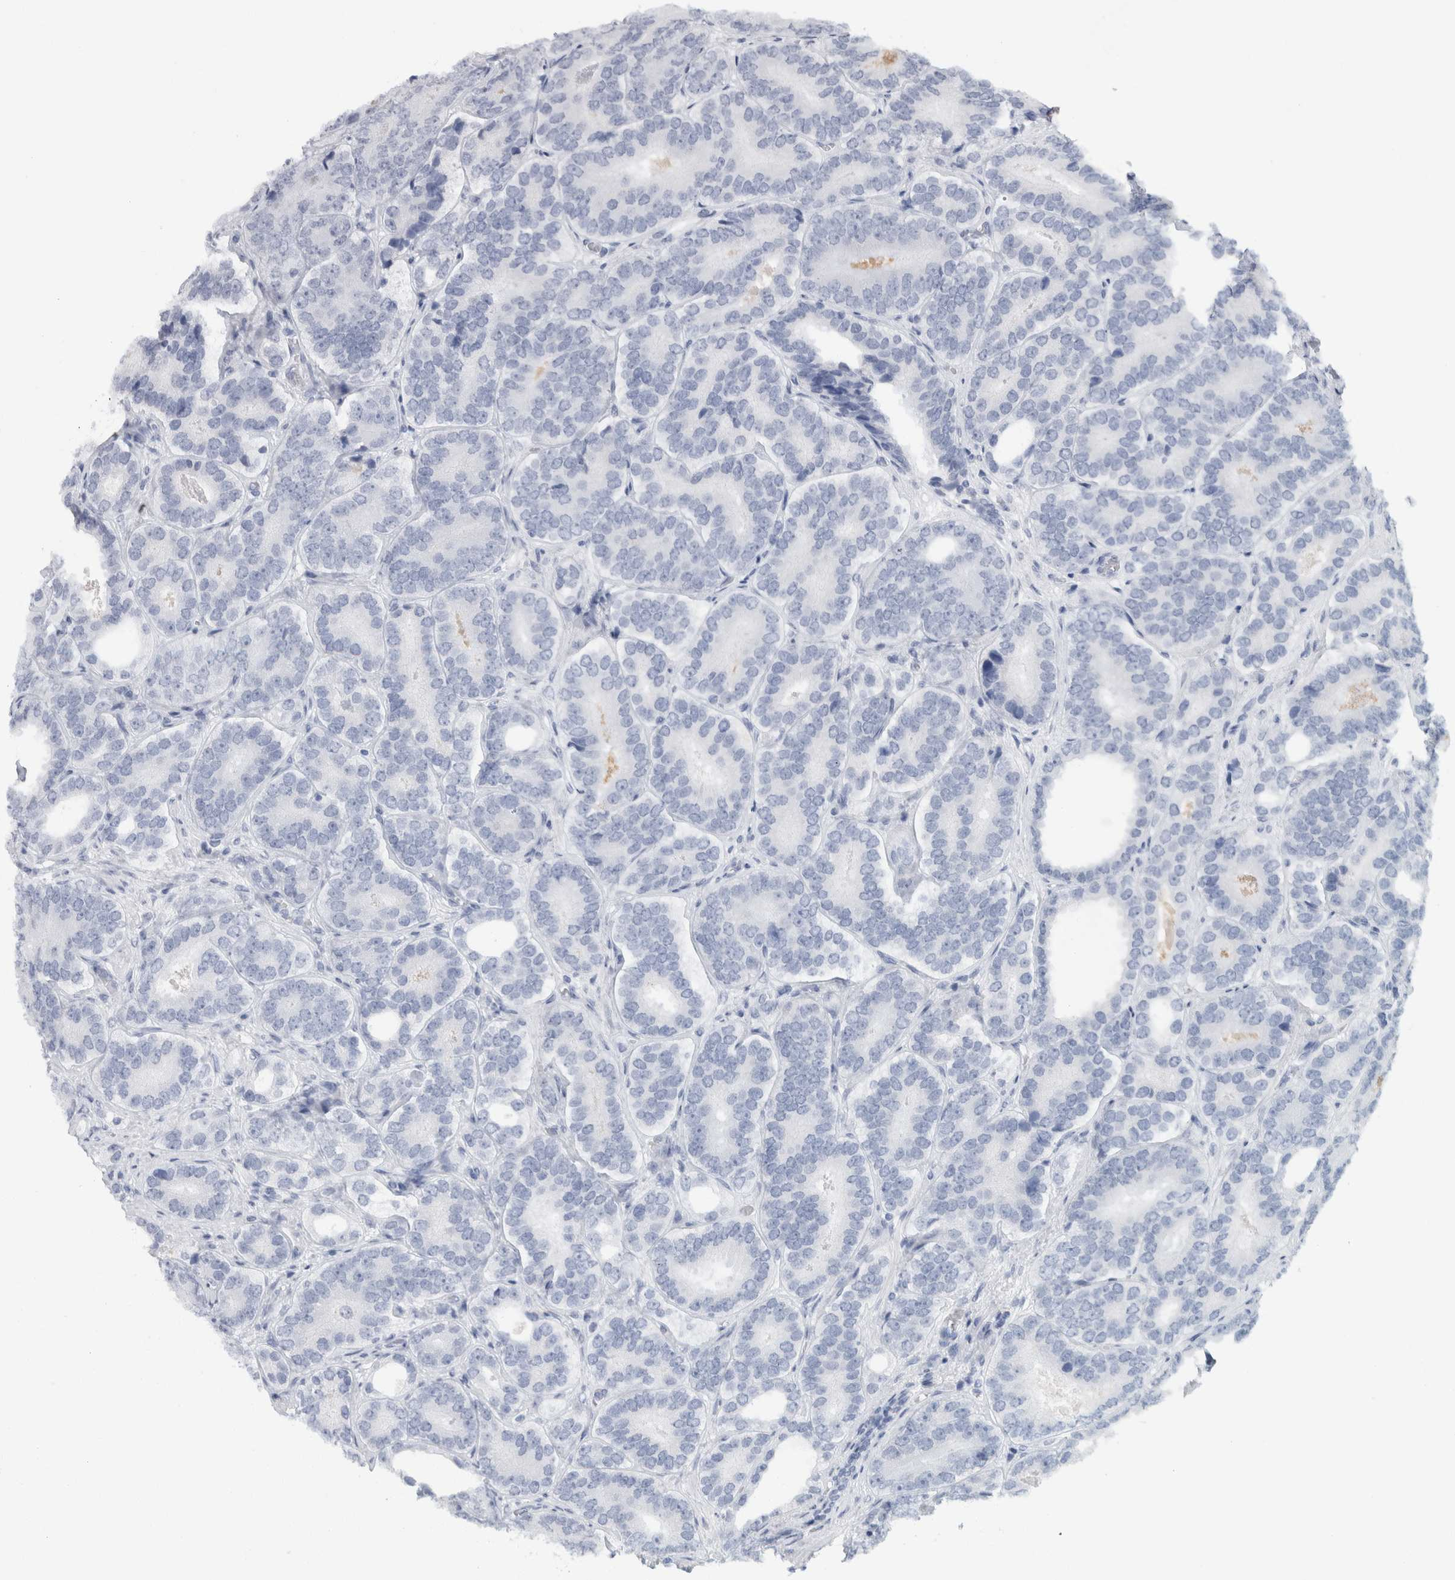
{"staining": {"intensity": "negative", "quantity": "none", "location": "none"}, "tissue": "prostate cancer", "cell_type": "Tumor cells", "image_type": "cancer", "snomed": [{"axis": "morphology", "description": "Adenocarcinoma, High grade"}, {"axis": "topography", "description": "Prostate"}], "caption": "Immunohistochemistry (IHC) micrograph of neoplastic tissue: prostate cancer (high-grade adenocarcinoma) stained with DAB (3,3'-diaminobenzidine) demonstrates no significant protein expression in tumor cells.", "gene": "NIPA1", "patient": {"sex": "male", "age": 56}}